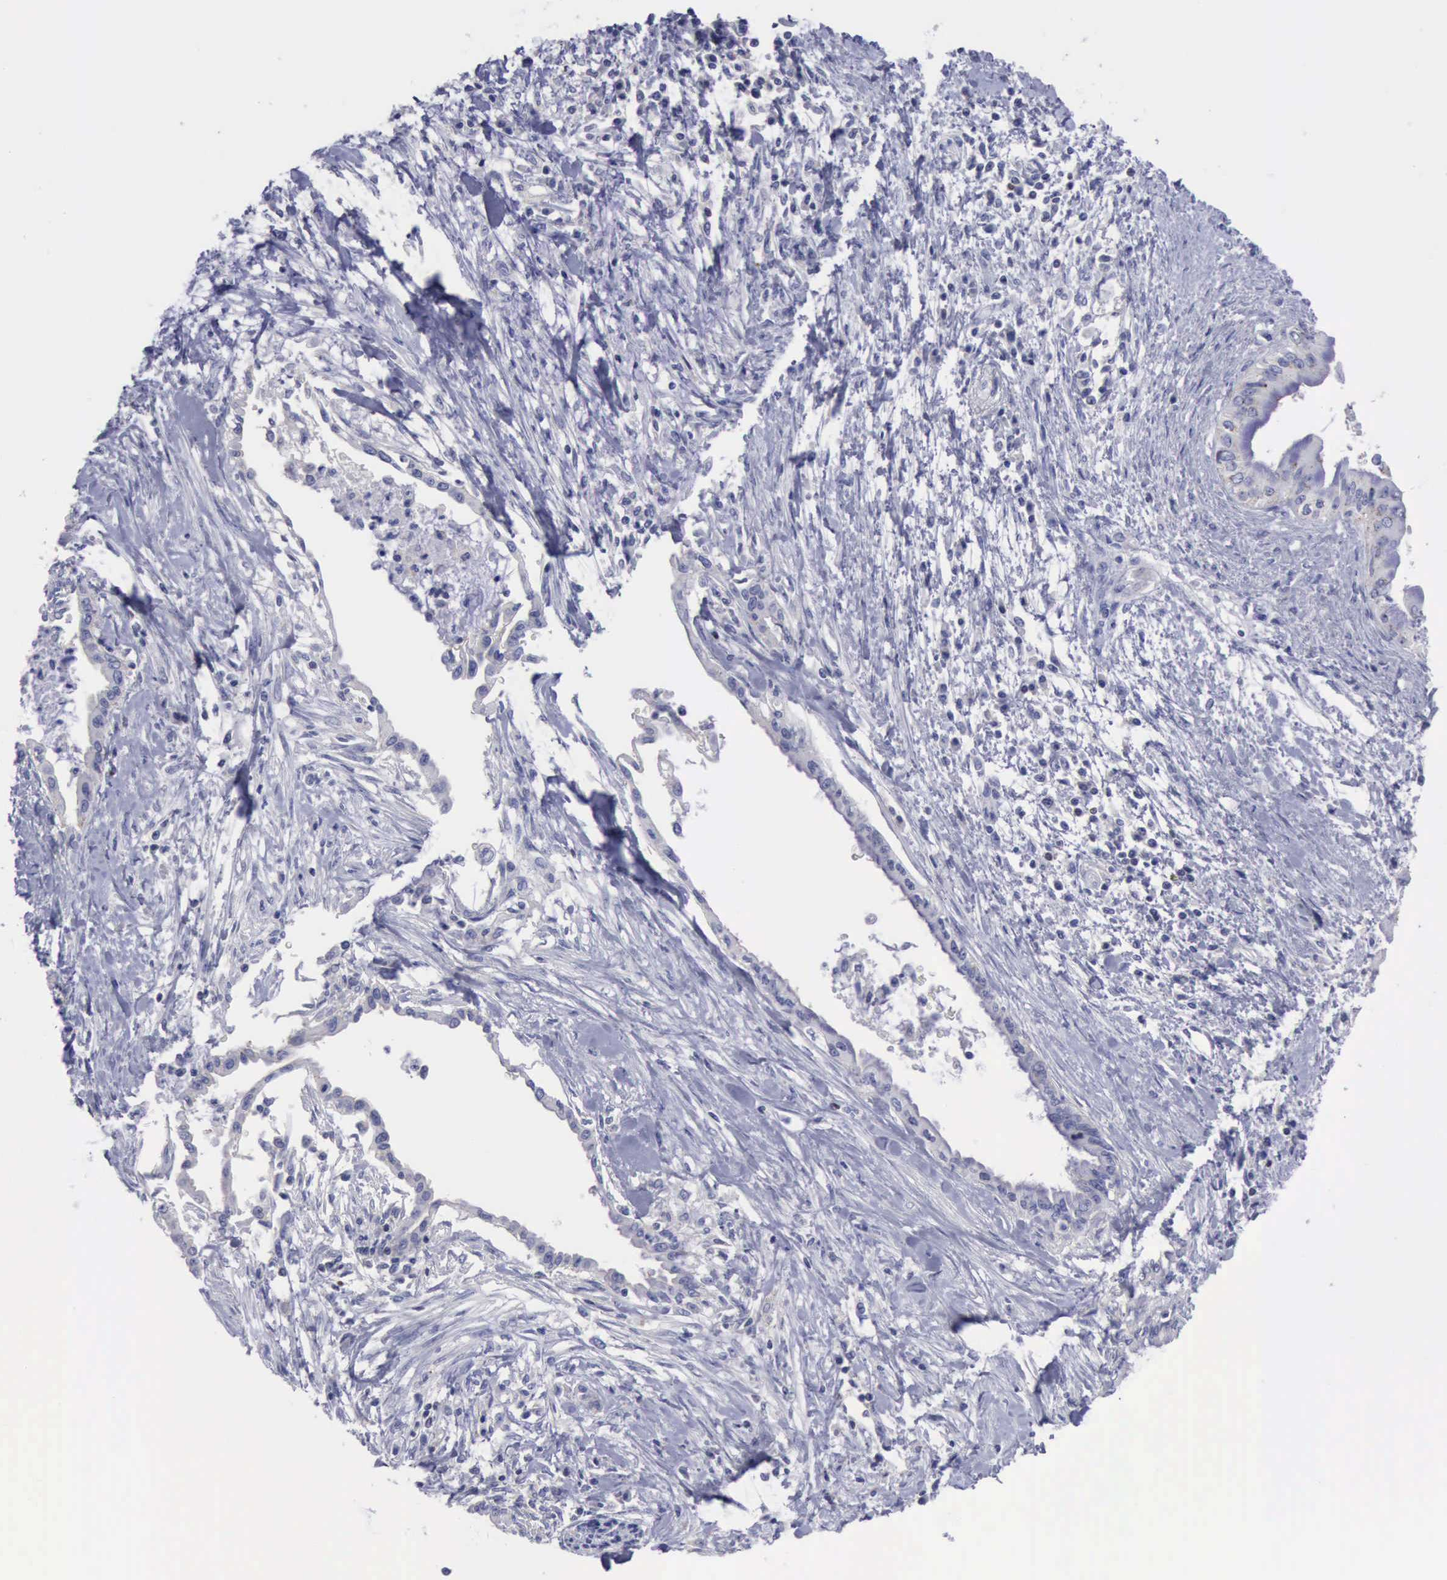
{"staining": {"intensity": "negative", "quantity": "none", "location": "none"}, "tissue": "pancreatic cancer", "cell_type": "Tumor cells", "image_type": "cancer", "snomed": [{"axis": "morphology", "description": "Adenocarcinoma, NOS"}, {"axis": "topography", "description": "Pancreas"}], "caption": "Immunohistochemistry of human adenocarcinoma (pancreatic) reveals no positivity in tumor cells. (DAB (3,3'-diaminobenzidine) immunohistochemistry visualized using brightfield microscopy, high magnification).", "gene": "SATB2", "patient": {"sex": "female", "age": 64}}